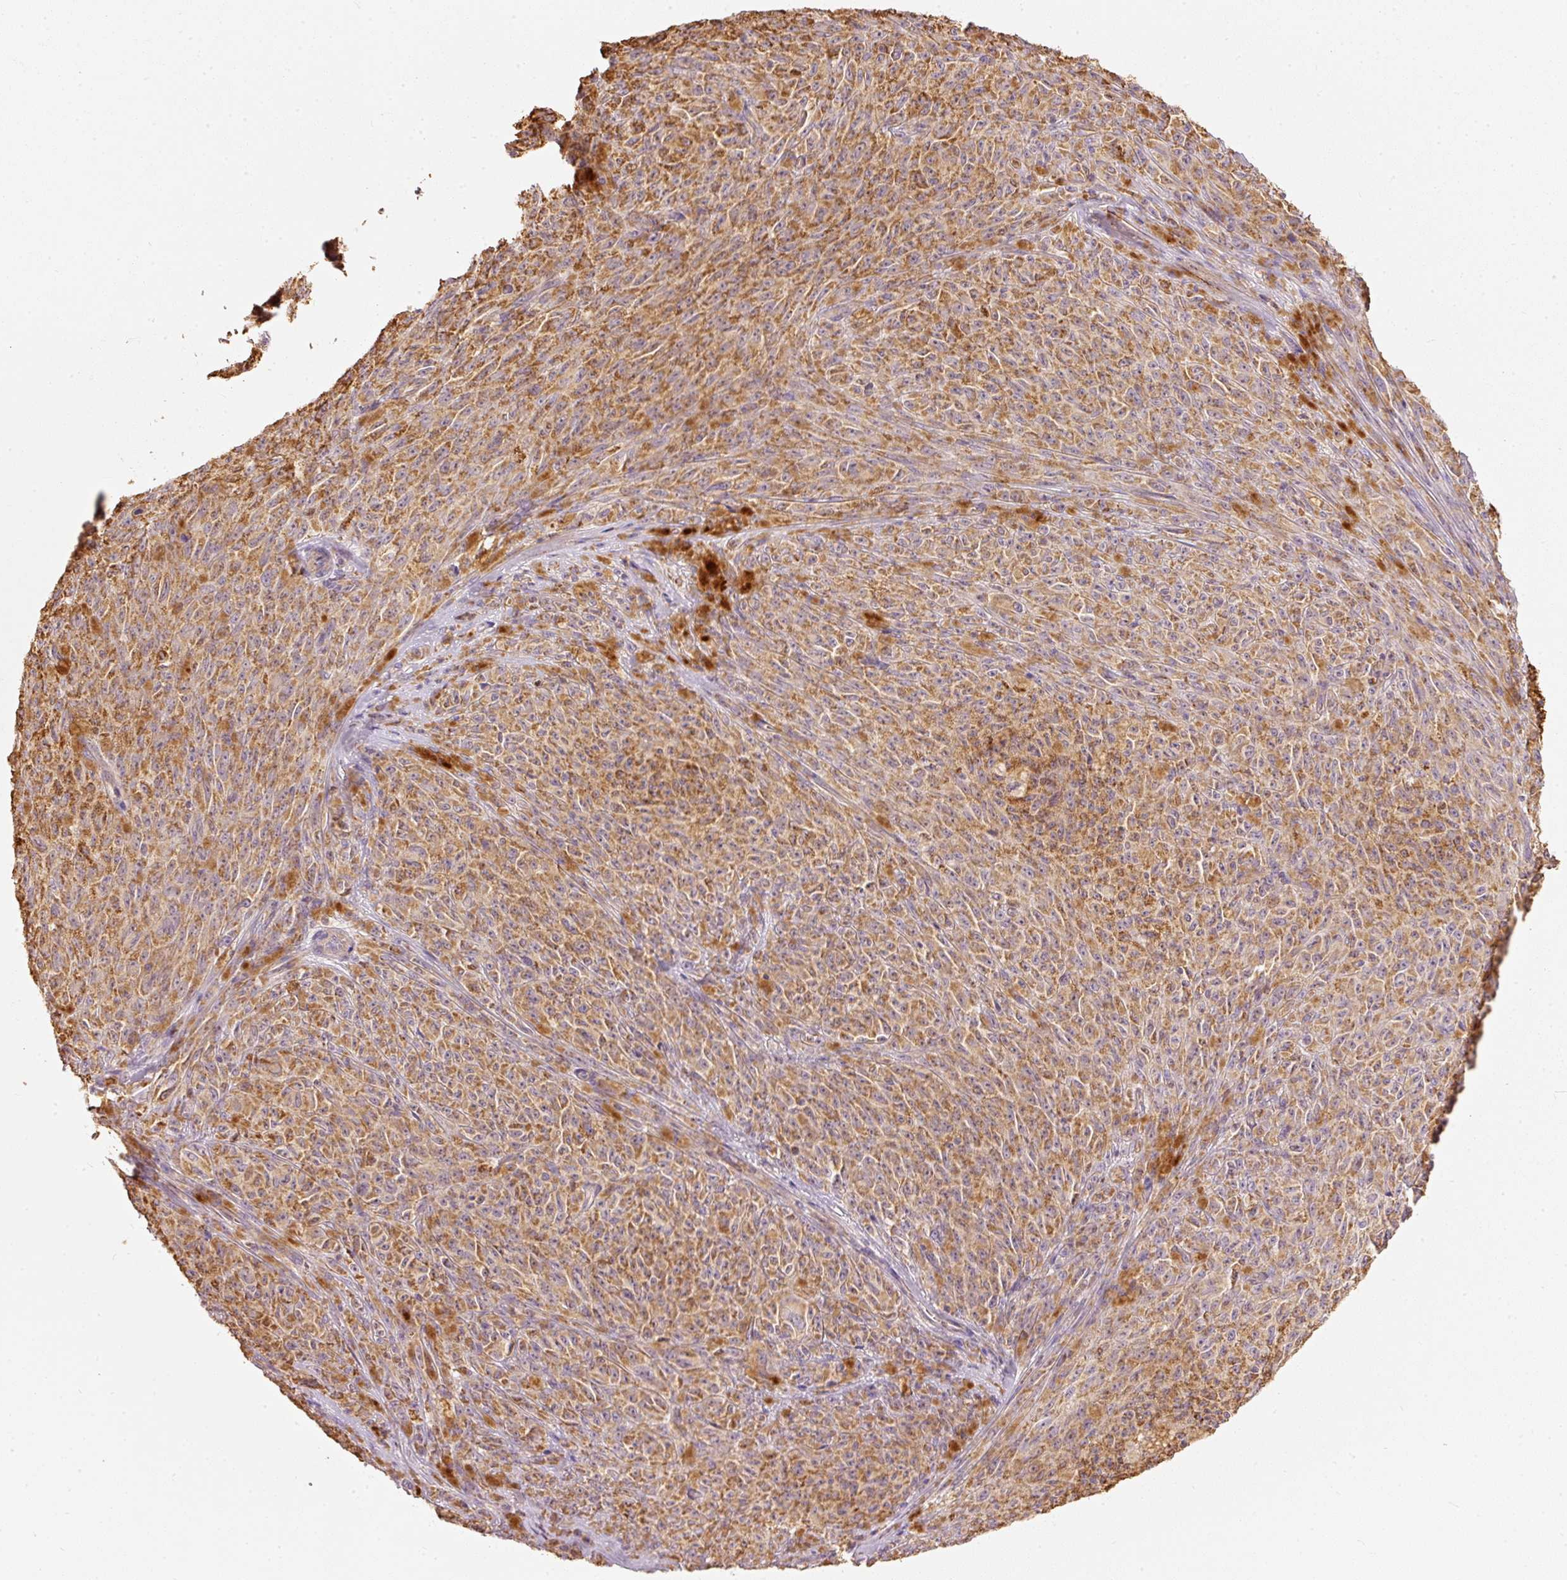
{"staining": {"intensity": "moderate", "quantity": ">75%", "location": "cytoplasmic/membranous"}, "tissue": "melanoma", "cell_type": "Tumor cells", "image_type": "cancer", "snomed": [{"axis": "morphology", "description": "Malignant melanoma, NOS"}, {"axis": "topography", "description": "Skin"}], "caption": "Immunohistochemistry micrograph of neoplastic tissue: melanoma stained using IHC demonstrates medium levels of moderate protein expression localized specifically in the cytoplasmic/membranous of tumor cells, appearing as a cytoplasmic/membranous brown color.", "gene": "PSENEN", "patient": {"sex": "female", "age": 82}}